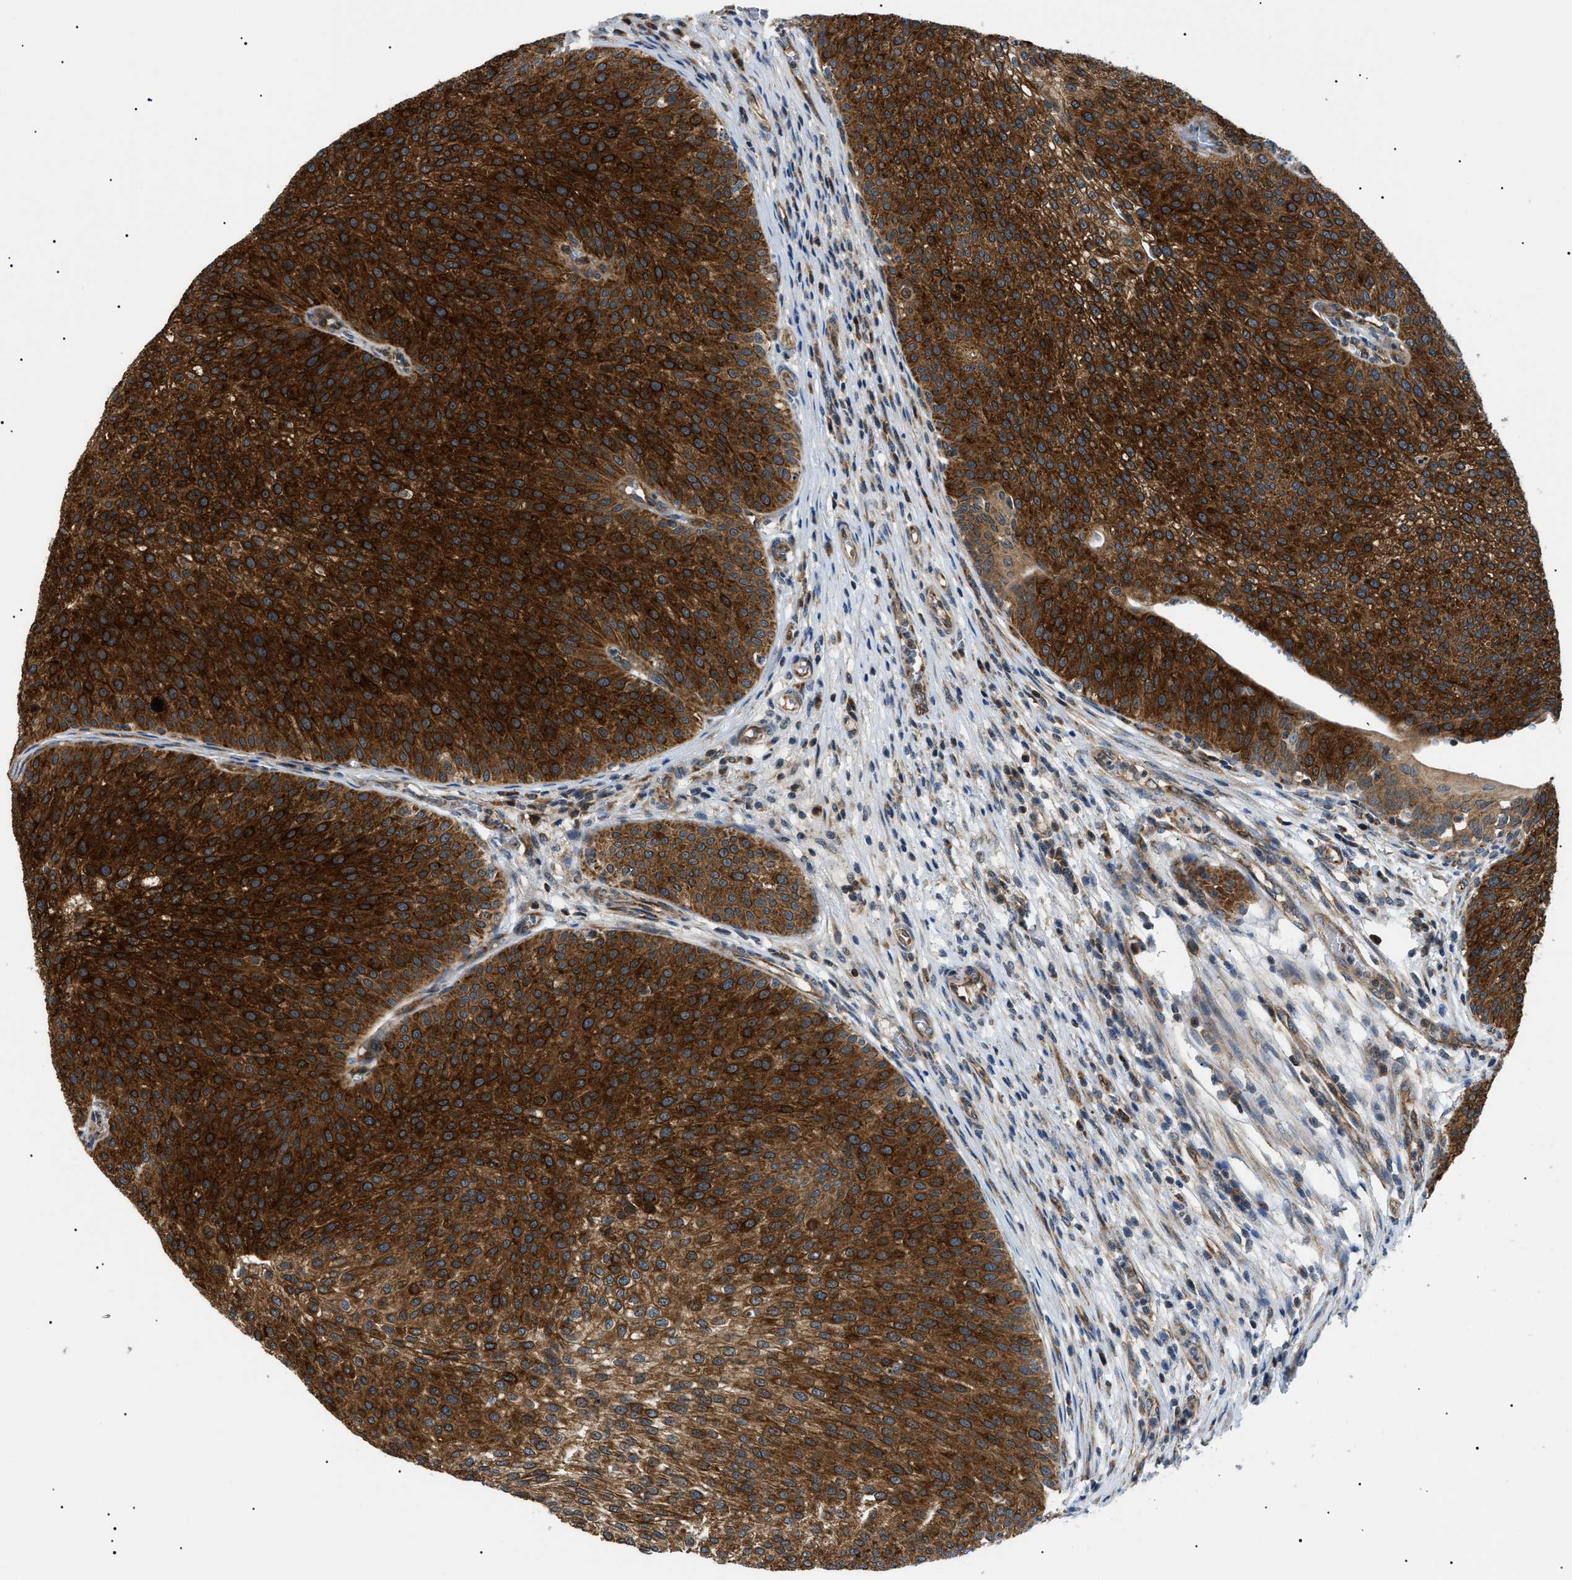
{"staining": {"intensity": "strong", "quantity": ">75%", "location": "cytoplasmic/membranous"}, "tissue": "urothelial cancer", "cell_type": "Tumor cells", "image_type": "cancer", "snomed": [{"axis": "morphology", "description": "Urothelial carcinoma, Low grade"}, {"axis": "topography", "description": "Smooth muscle"}, {"axis": "topography", "description": "Urinary bladder"}], "caption": "An image of low-grade urothelial carcinoma stained for a protein reveals strong cytoplasmic/membranous brown staining in tumor cells.", "gene": "SRPK1", "patient": {"sex": "male", "age": 60}}